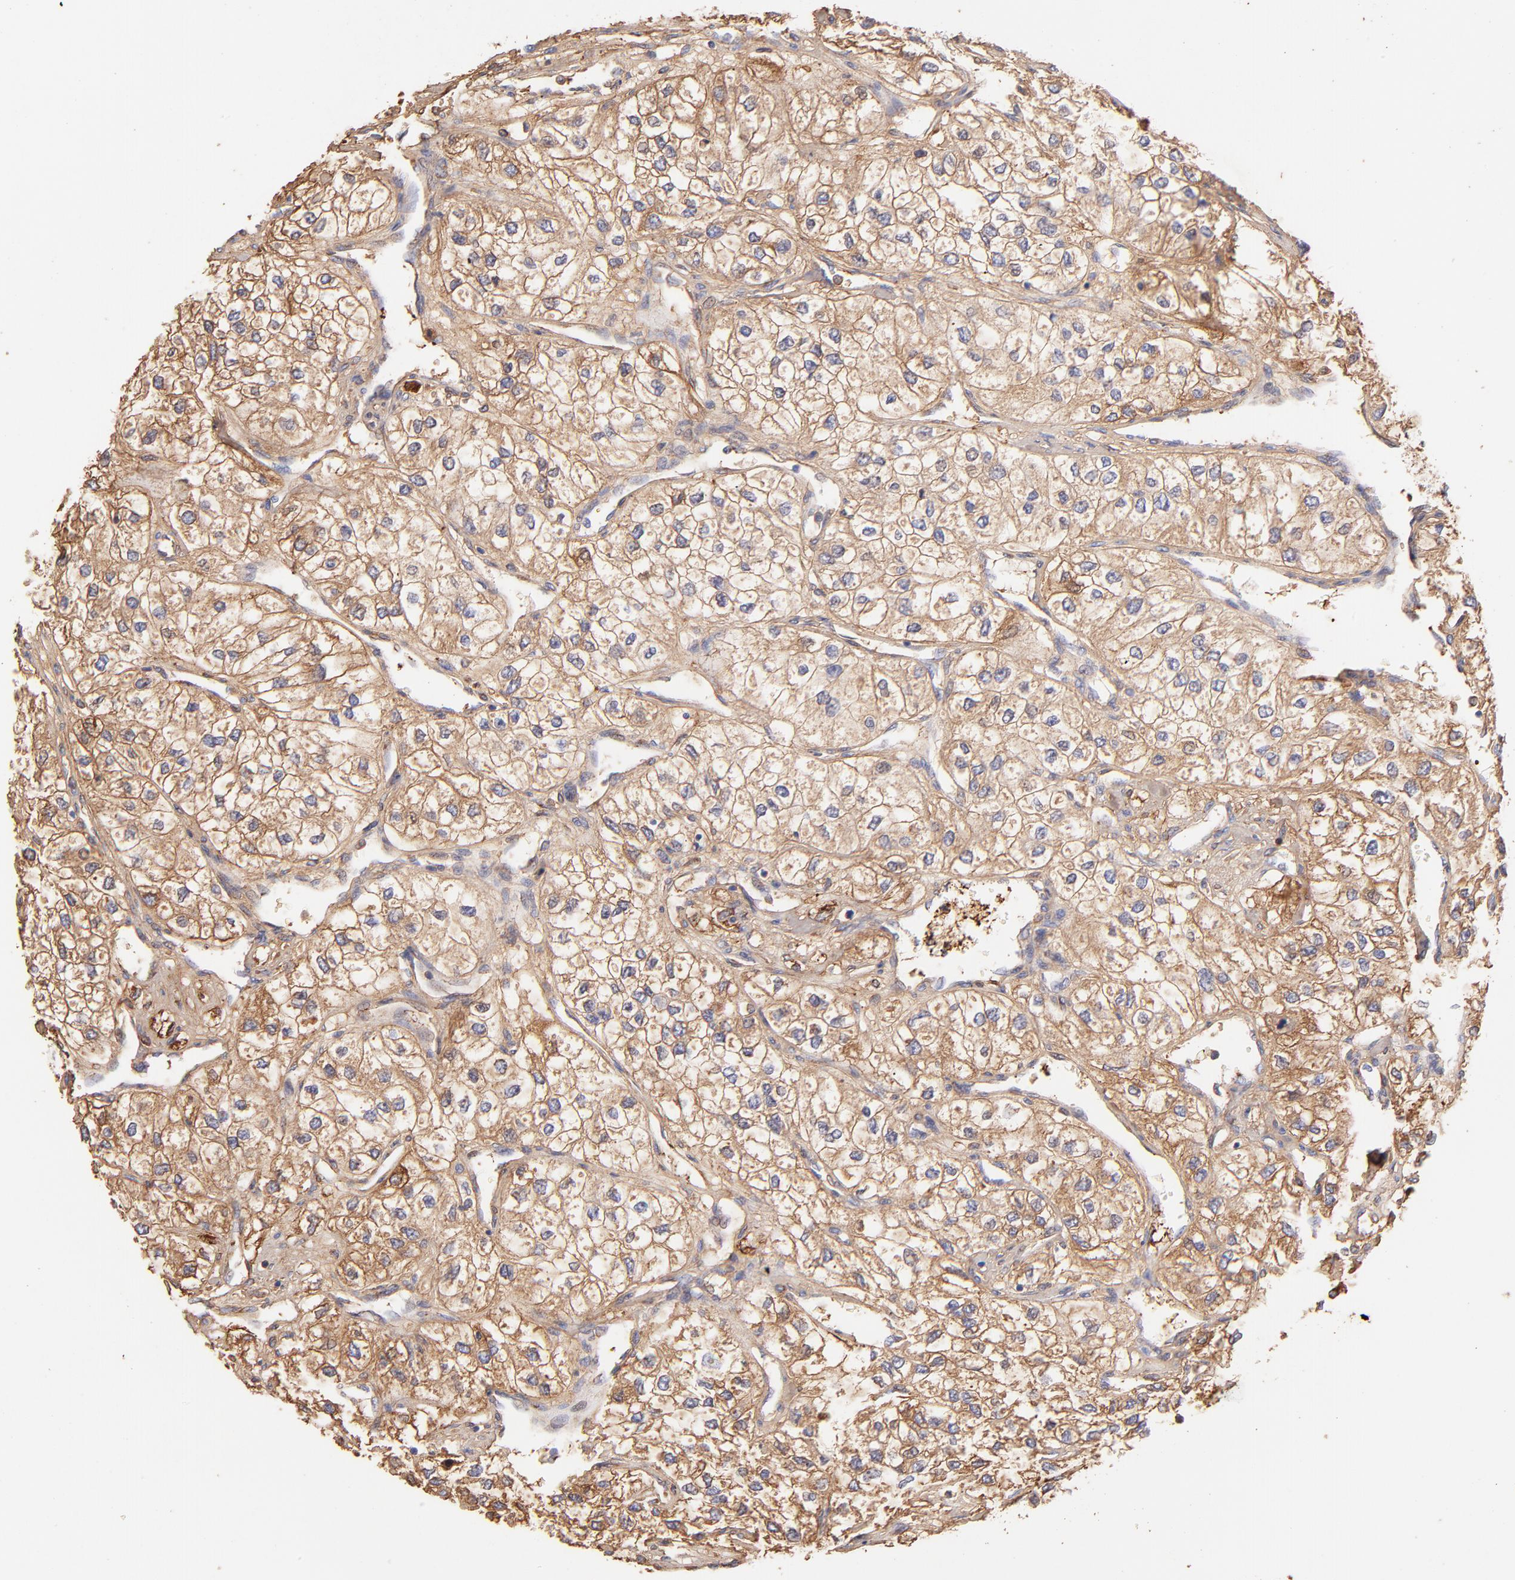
{"staining": {"intensity": "moderate", "quantity": ">75%", "location": "cytoplasmic/membranous"}, "tissue": "renal cancer", "cell_type": "Tumor cells", "image_type": "cancer", "snomed": [{"axis": "morphology", "description": "Adenocarcinoma, NOS"}, {"axis": "topography", "description": "Kidney"}], "caption": "Immunohistochemistry (DAB (3,3'-diaminobenzidine)) staining of human adenocarcinoma (renal) exhibits moderate cytoplasmic/membranous protein staining in approximately >75% of tumor cells. (DAB (3,3'-diaminobenzidine) = brown stain, brightfield microscopy at high magnification).", "gene": "BGN", "patient": {"sex": "male", "age": 57}}